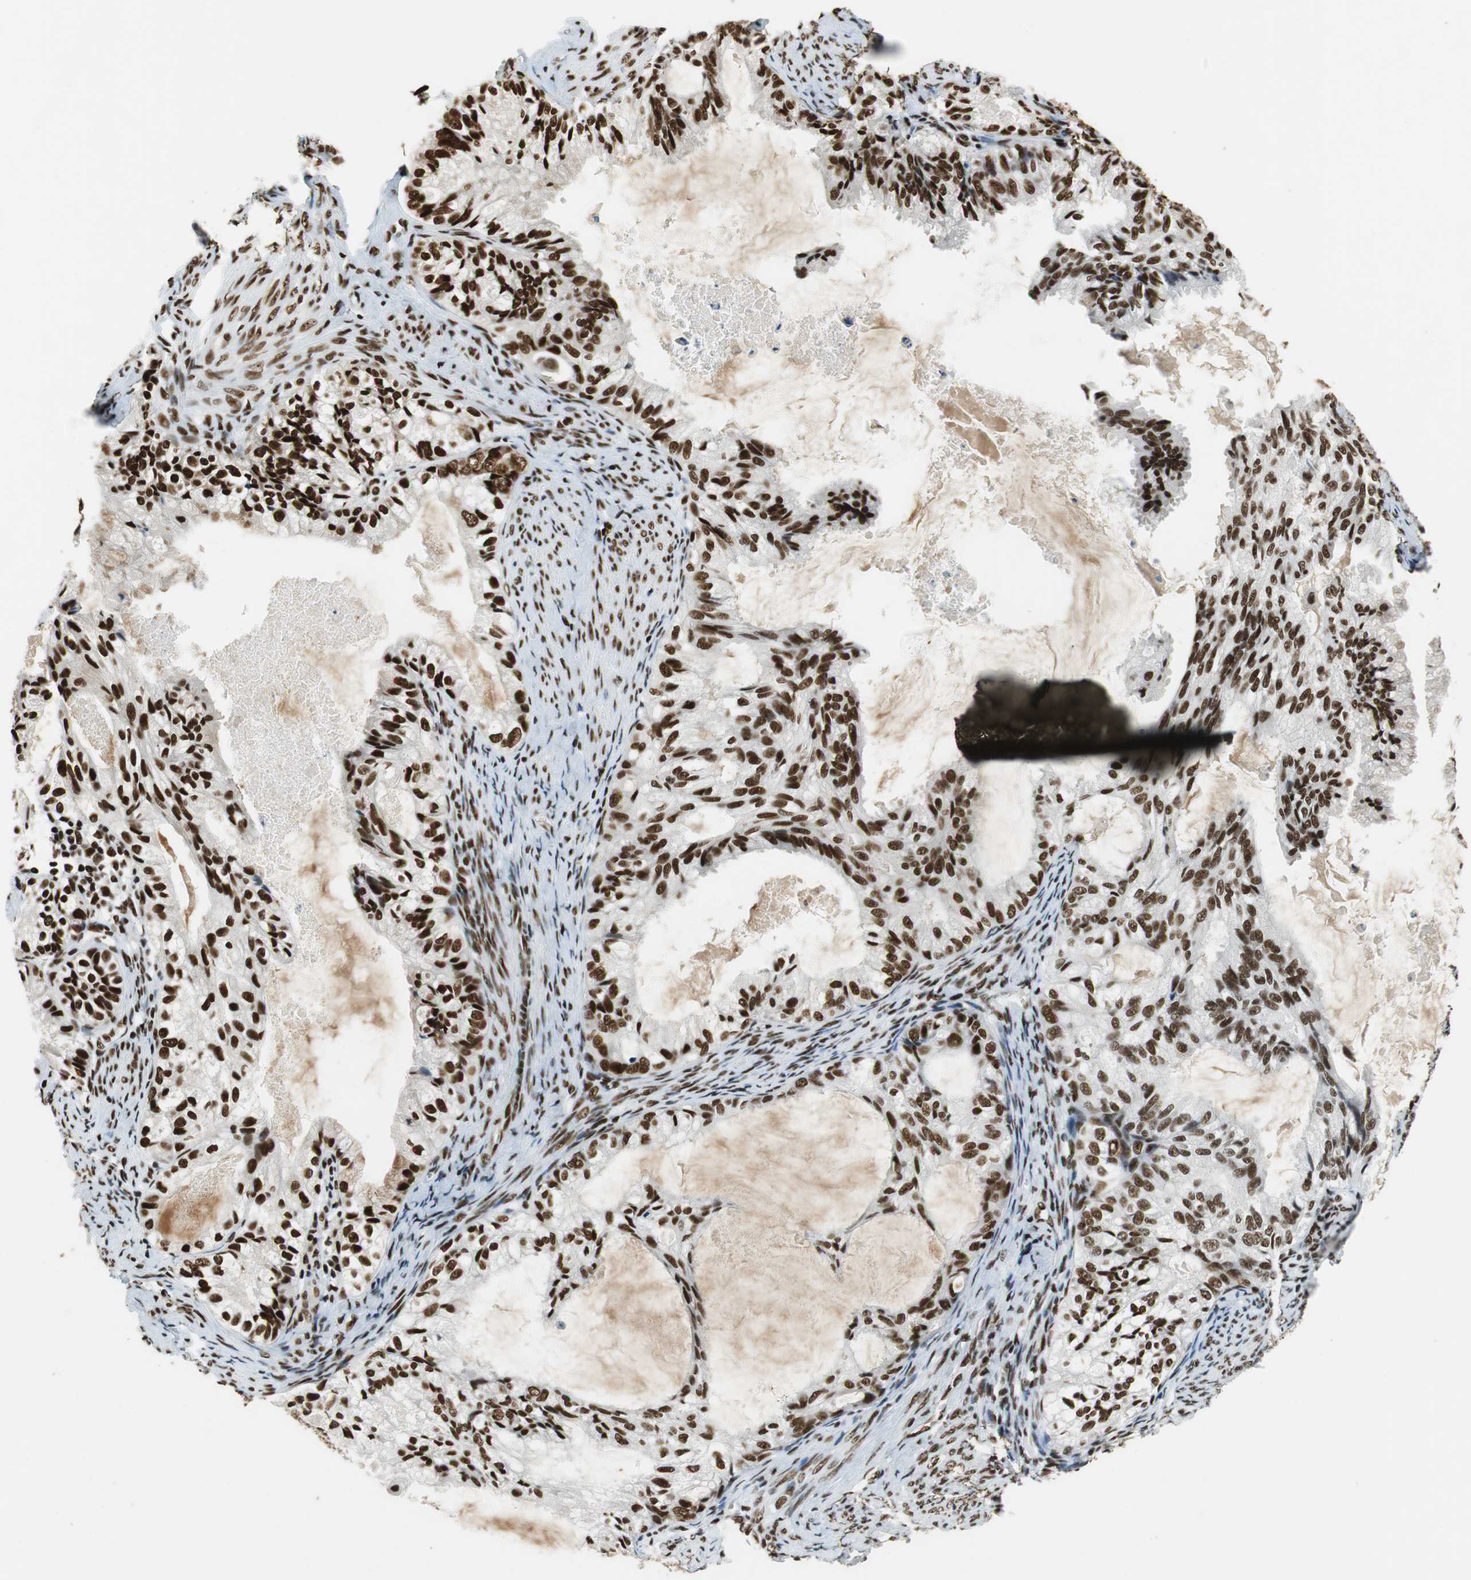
{"staining": {"intensity": "strong", "quantity": ">75%", "location": "nuclear"}, "tissue": "cervical cancer", "cell_type": "Tumor cells", "image_type": "cancer", "snomed": [{"axis": "morphology", "description": "Normal tissue, NOS"}, {"axis": "morphology", "description": "Adenocarcinoma, NOS"}, {"axis": "topography", "description": "Cervix"}, {"axis": "topography", "description": "Endometrium"}], "caption": "Protein staining of cervical cancer tissue shows strong nuclear staining in approximately >75% of tumor cells. The protein of interest is stained brown, and the nuclei are stained in blue (DAB (3,3'-diaminobenzidine) IHC with brightfield microscopy, high magnification).", "gene": "PRKDC", "patient": {"sex": "female", "age": 86}}